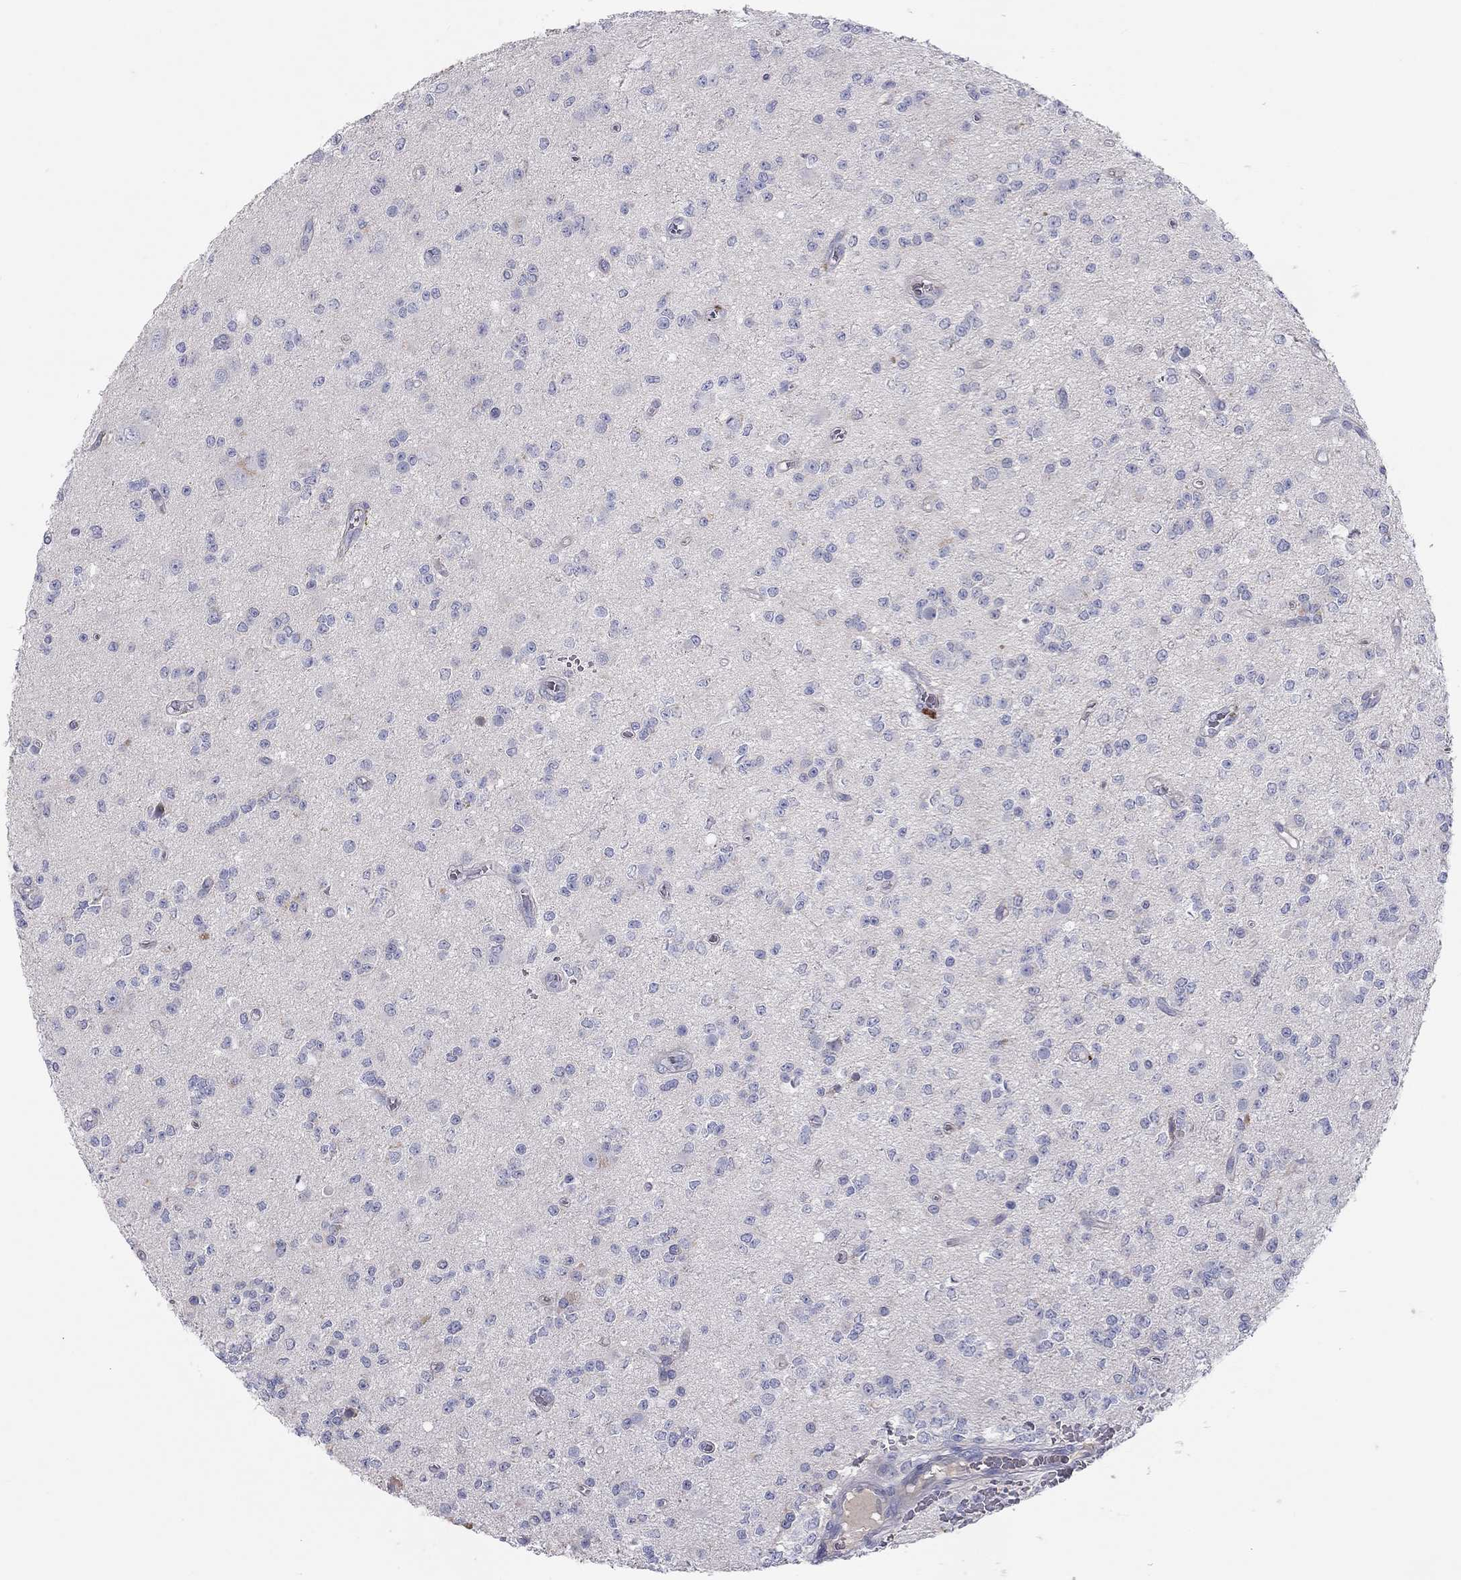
{"staining": {"intensity": "negative", "quantity": "none", "location": "none"}, "tissue": "glioma", "cell_type": "Tumor cells", "image_type": "cancer", "snomed": [{"axis": "morphology", "description": "Glioma, malignant, Low grade"}, {"axis": "topography", "description": "Brain"}], "caption": "Immunohistochemical staining of low-grade glioma (malignant) shows no significant expression in tumor cells.", "gene": "ST7L", "patient": {"sex": "female", "age": 45}}